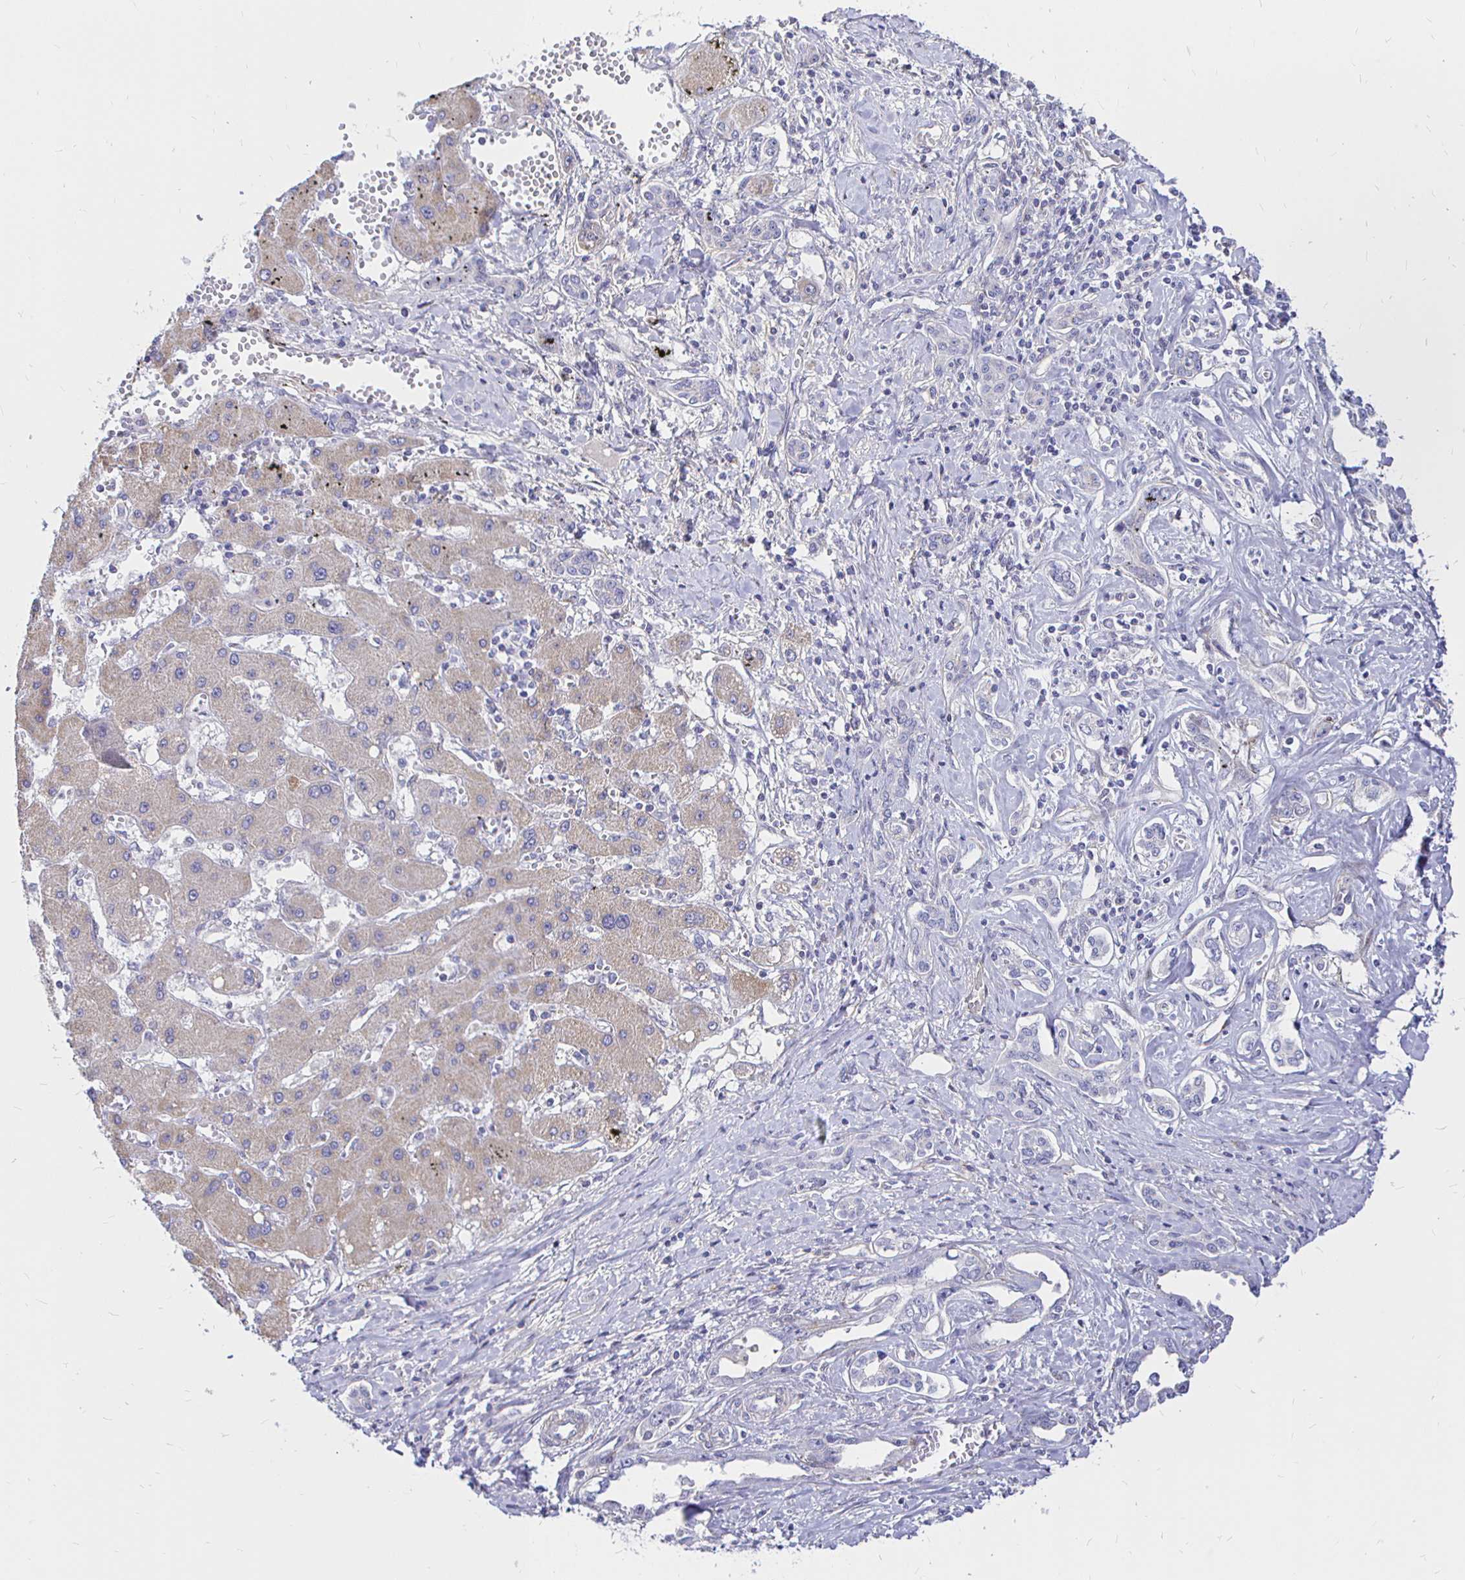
{"staining": {"intensity": "negative", "quantity": "none", "location": "none"}, "tissue": "liver cancer", "cell_type": "Tumor cells", "image_type": "cancer", "snomed": [{"axis": "morphology", "description": "Cholangiocarcinoma"}, {"axis": "topography", "description": "Liver"}], "caption": "Image shows no protein staining in tumor cells of liver cancer tissue.", "gene": "PALM2AKAP2", "patient": {"sex": "male", "age": 59}}